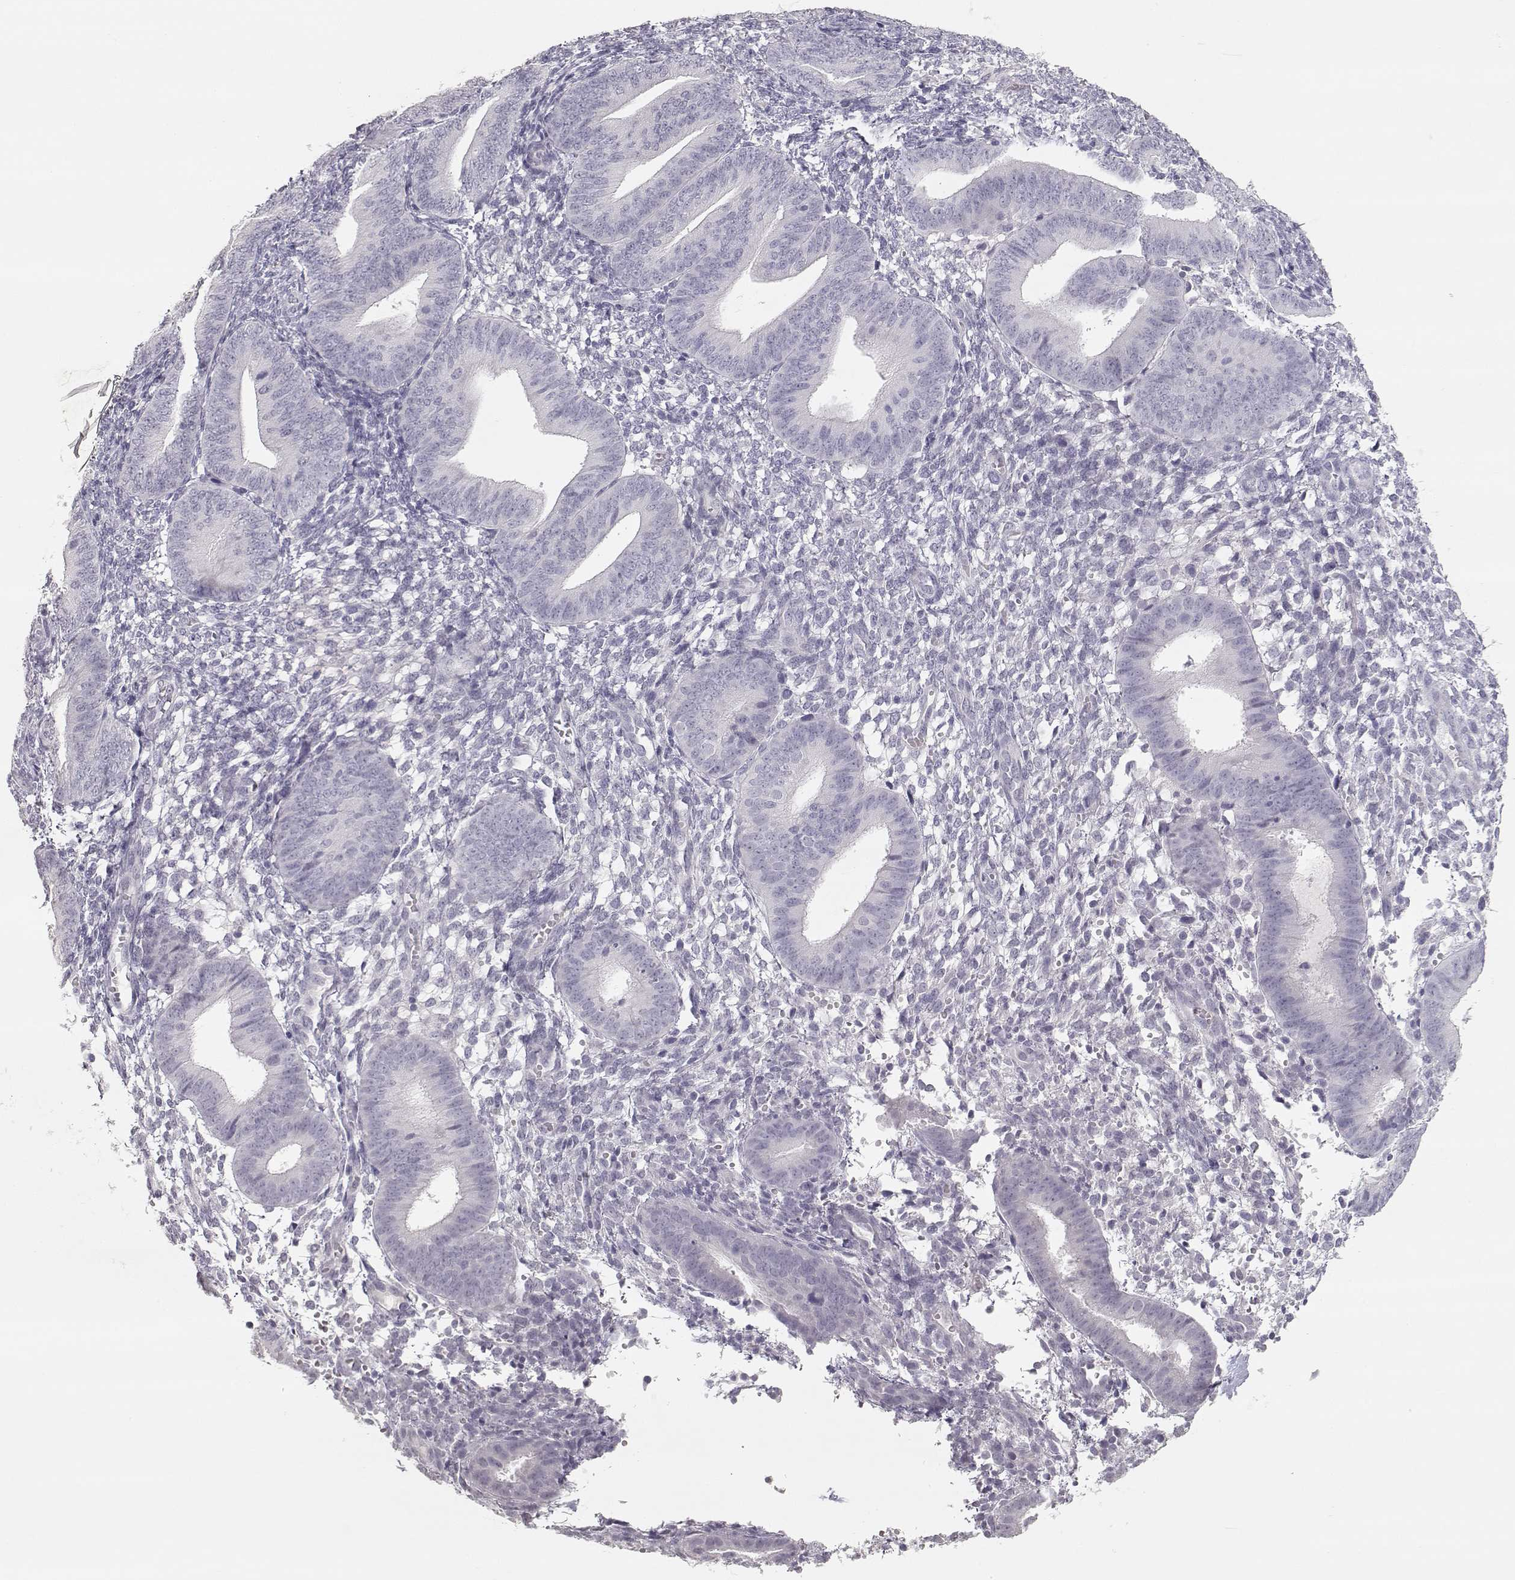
{"staining": {"intensity": "negative", "quantity": "none", "location": "none"}, "tissue": "endometrium", "cell_type": "Cells in endometrial stroma", "image_type": "normal", "snomed": [{"axis": "morphology", "description": "Normal tissue, NOS"}, {"axis": "topography", "description": "Endometrium"}], "caption": "Immunohistochemistry micrograph of benign endometrium stained for a protein (brown), which exhibits no expression in cells in endometrial stroma. The staining was performed using DAB (3,3'-diaminobenzidine) to visualize the protein expression in brown, while the nuclei were stained in blue with hematoxylin (Magnification: 20x).", "gene": "TKTL1", "patient": {"sex": "female", "age": 39}}